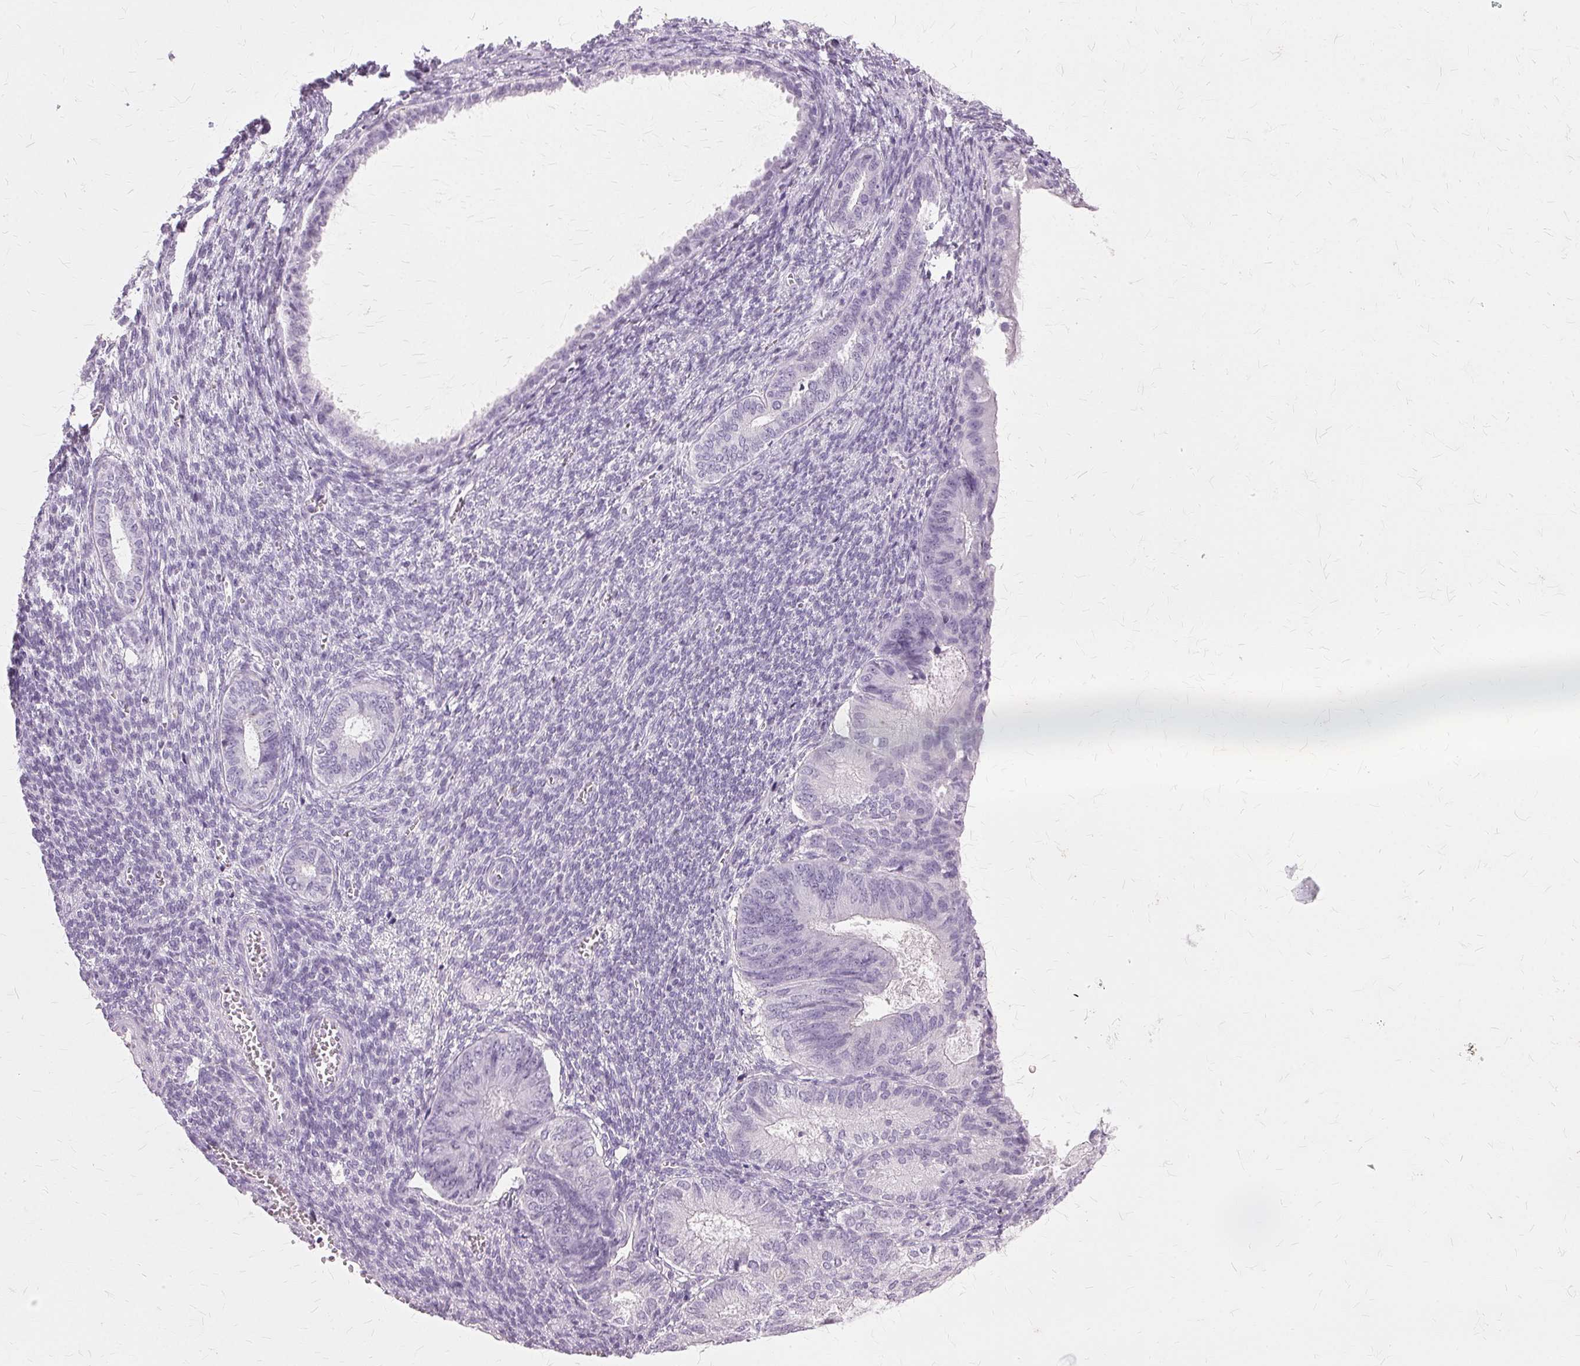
{"staining": {"intensity": "negative", "quantity": "none", "location": "none"}, "tissue": "endometrial cancer", "cell_type": "Tumor cells", "image_type": "cancer", "snomed": [{"axis": "morphology", "description": "Adenocarcinoma, NOS"}, {"axis": "topography", "description": "Endometrium"}], "caption": "An immunohistochemistry (IHC) image of endometrial cancer is shown. There is no staining in tumor cells of endometrial cancer.", "gene": "SLC45A3", "patient": {"sex": "female", "age": 86}}